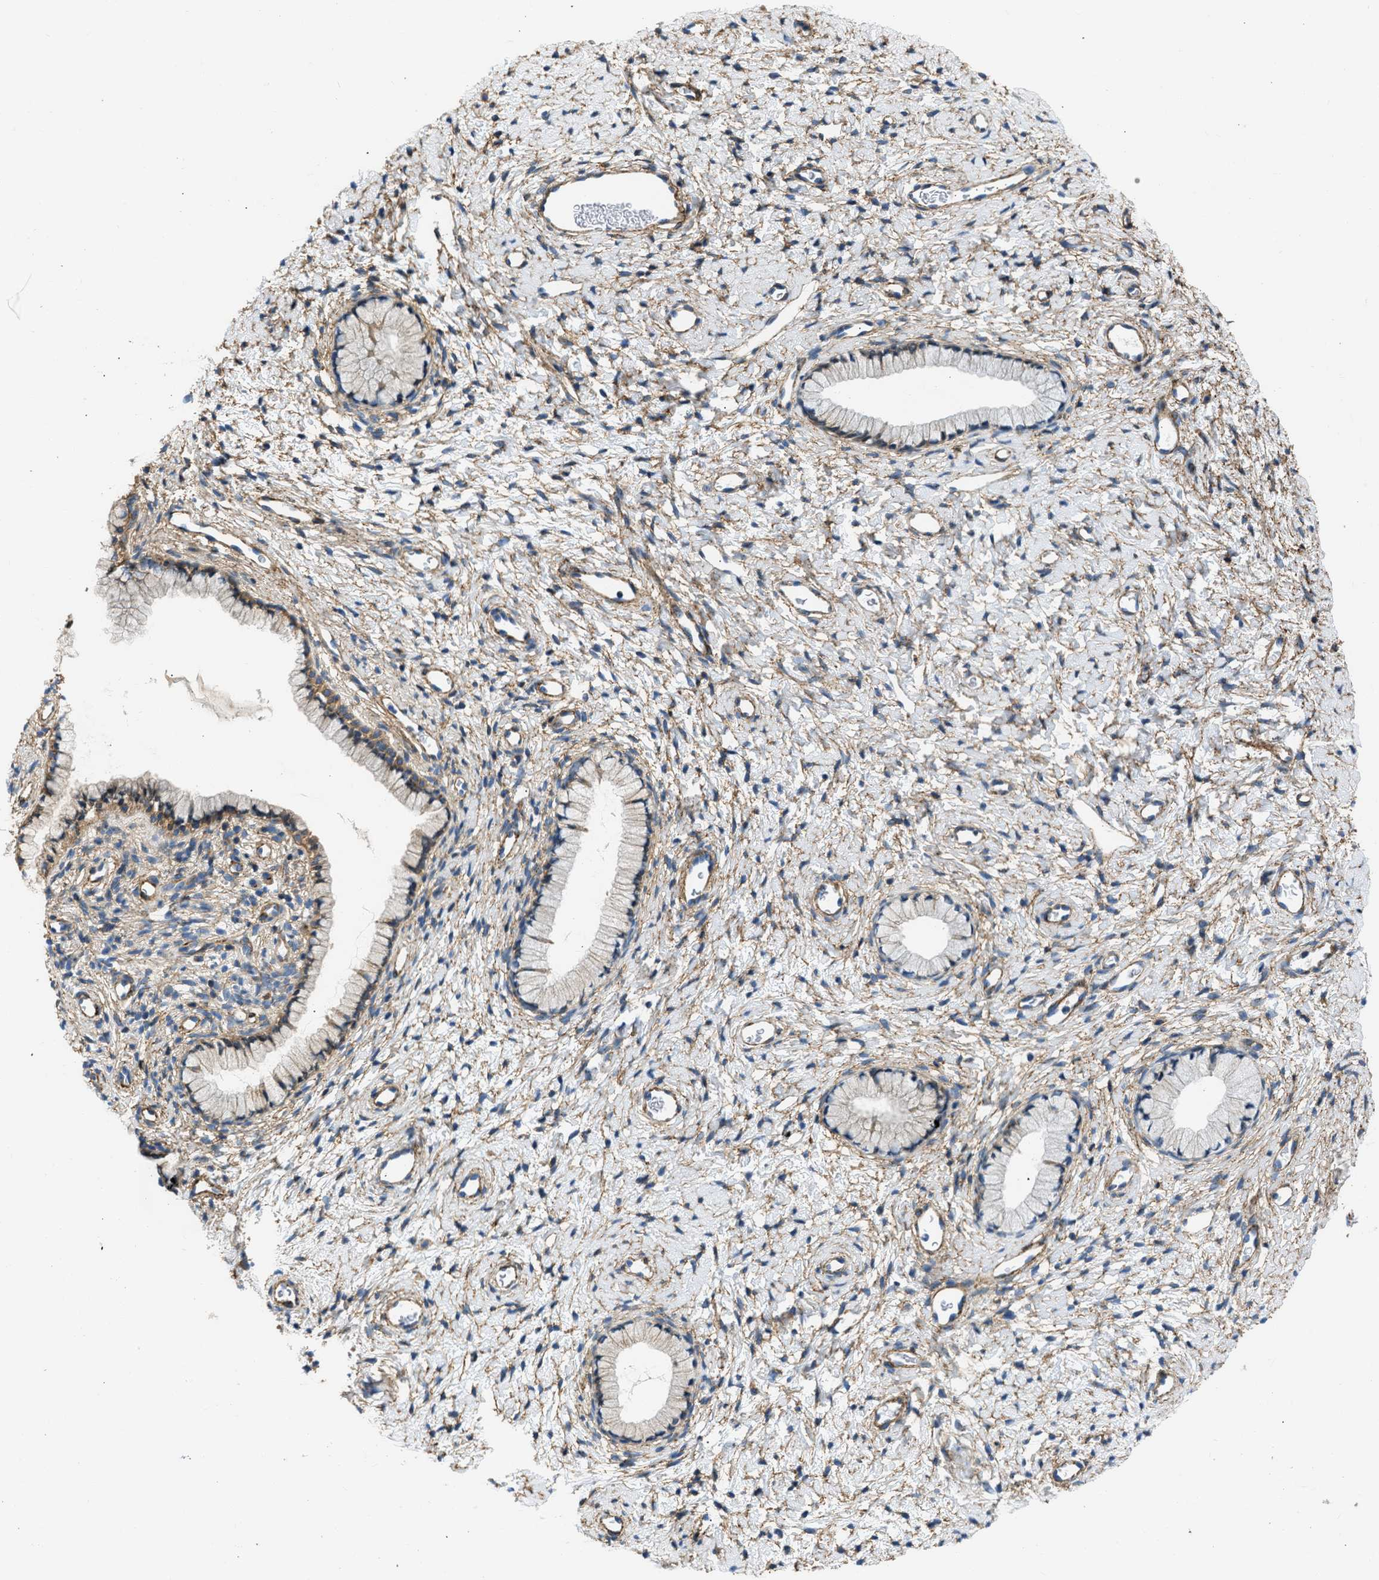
{"staining": {"intensity": "moderate", "quantity": "<25%", "location": "cytoplasmic/membranous"}, "tissue": "cervix", "cell_type": "Glandular cells", "image_type": "normal", "snomed": [{"axis": "morphology", "description": "Normal tissue, NOS"}, {"axis": "topography", "description": "Cervix"}], "caption": "DAB immunohistochemical staining of unremarkable cervix displays moderate cytoplasmic/membranous protein staining in about <25% of glandular cells.", "gene": "SEPTIN2", "patient": {"sex": "female", "age": 72}}